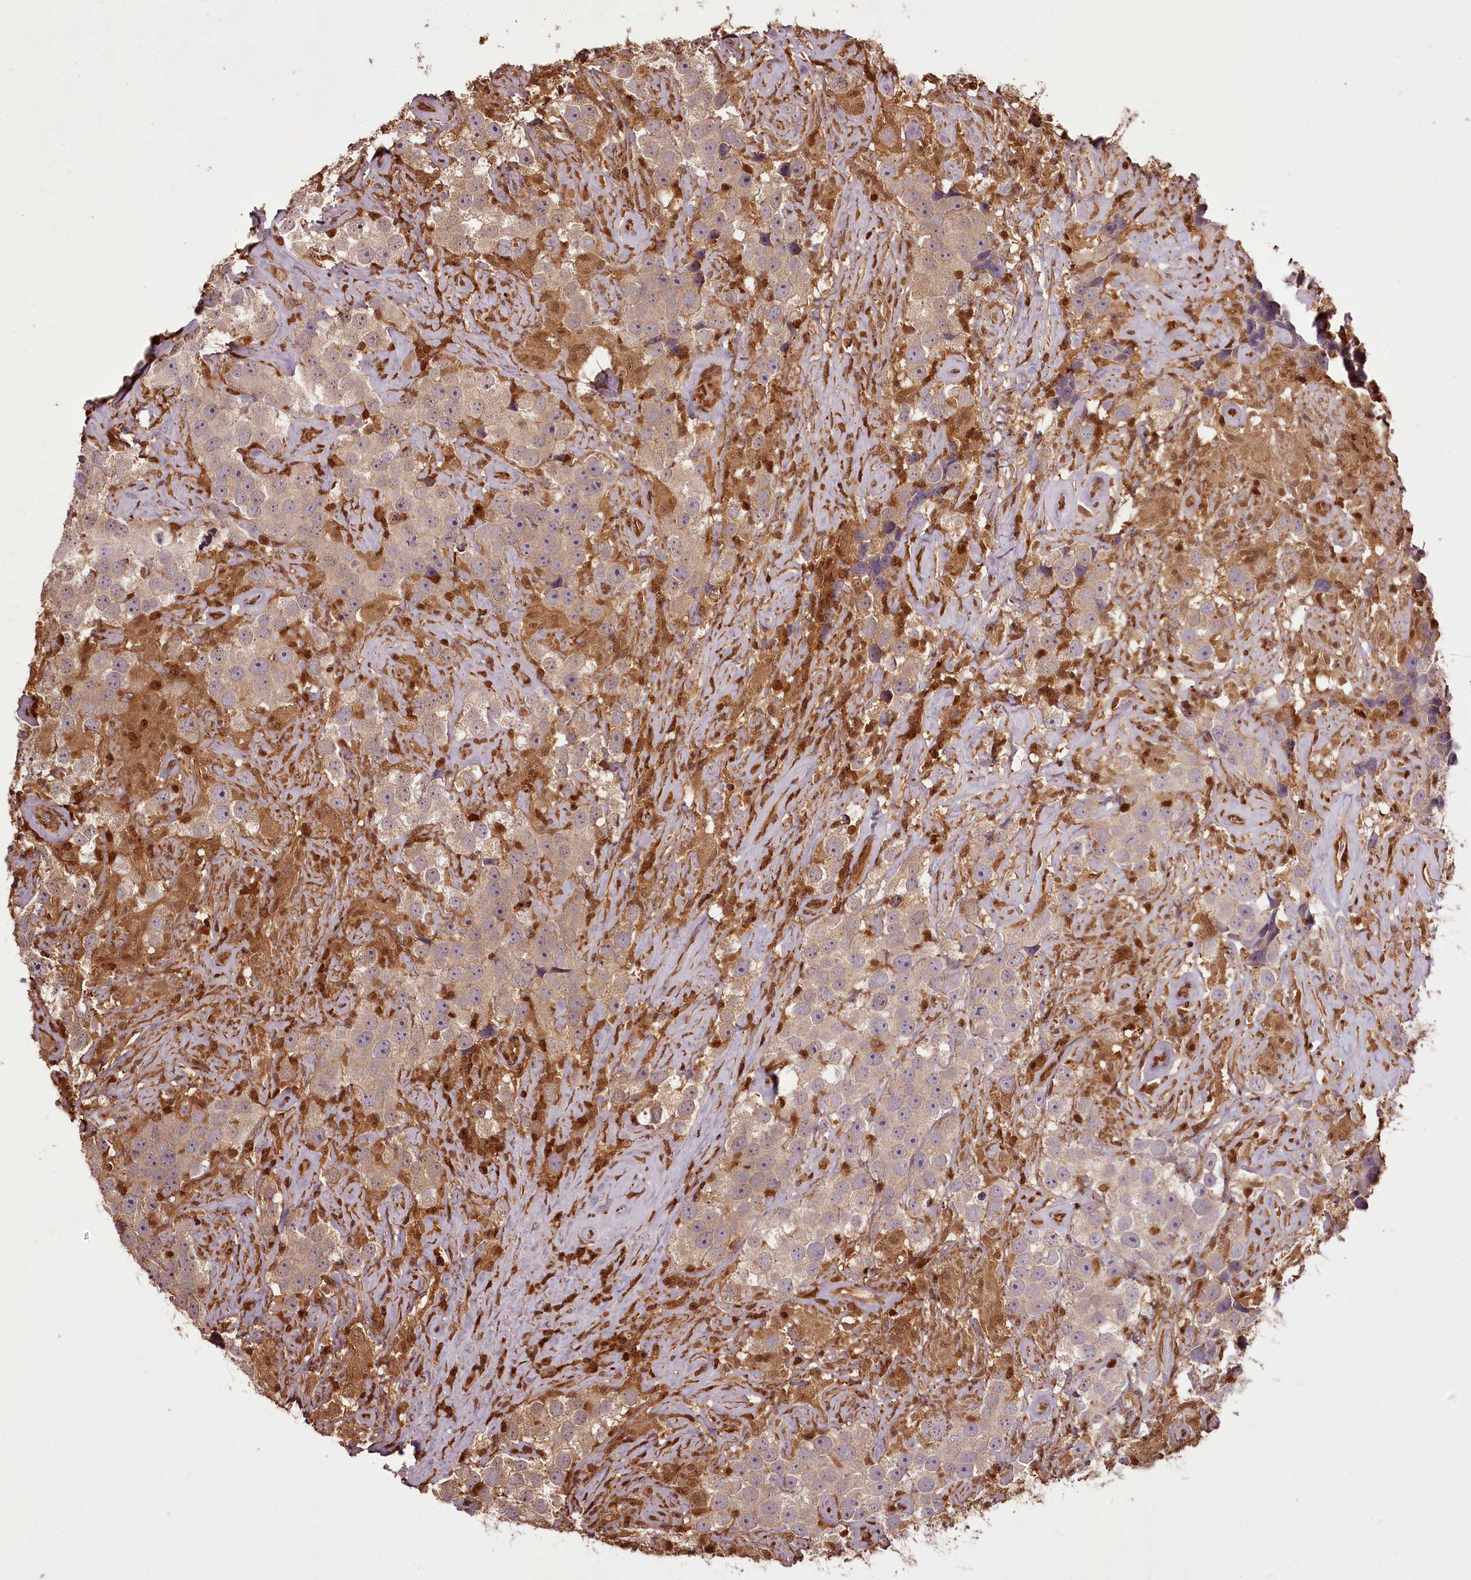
{"staining": {"intensity": "weak", "quantity": "25%-75%", "location": "cytoplasmic/membranous"}, "tissue": "testis cancer", "cell_type": "Tumor cells", "image_type": "cancer", "snomed": [{"axis": "morphology", "description": "Seminoma, NOS"}, {"axis": "topography", "description": "Testis"}], "caption": "Immunohistochemistry (DAB (3,3'-diaminobenzidine)) staining of human testis seminoma exhibits weak cytoplasmic/membranous protein expression in about 25%-75% of tumor cells.", "gene": "NPRL2", "patient": {"sex": "male", "age": 49}}